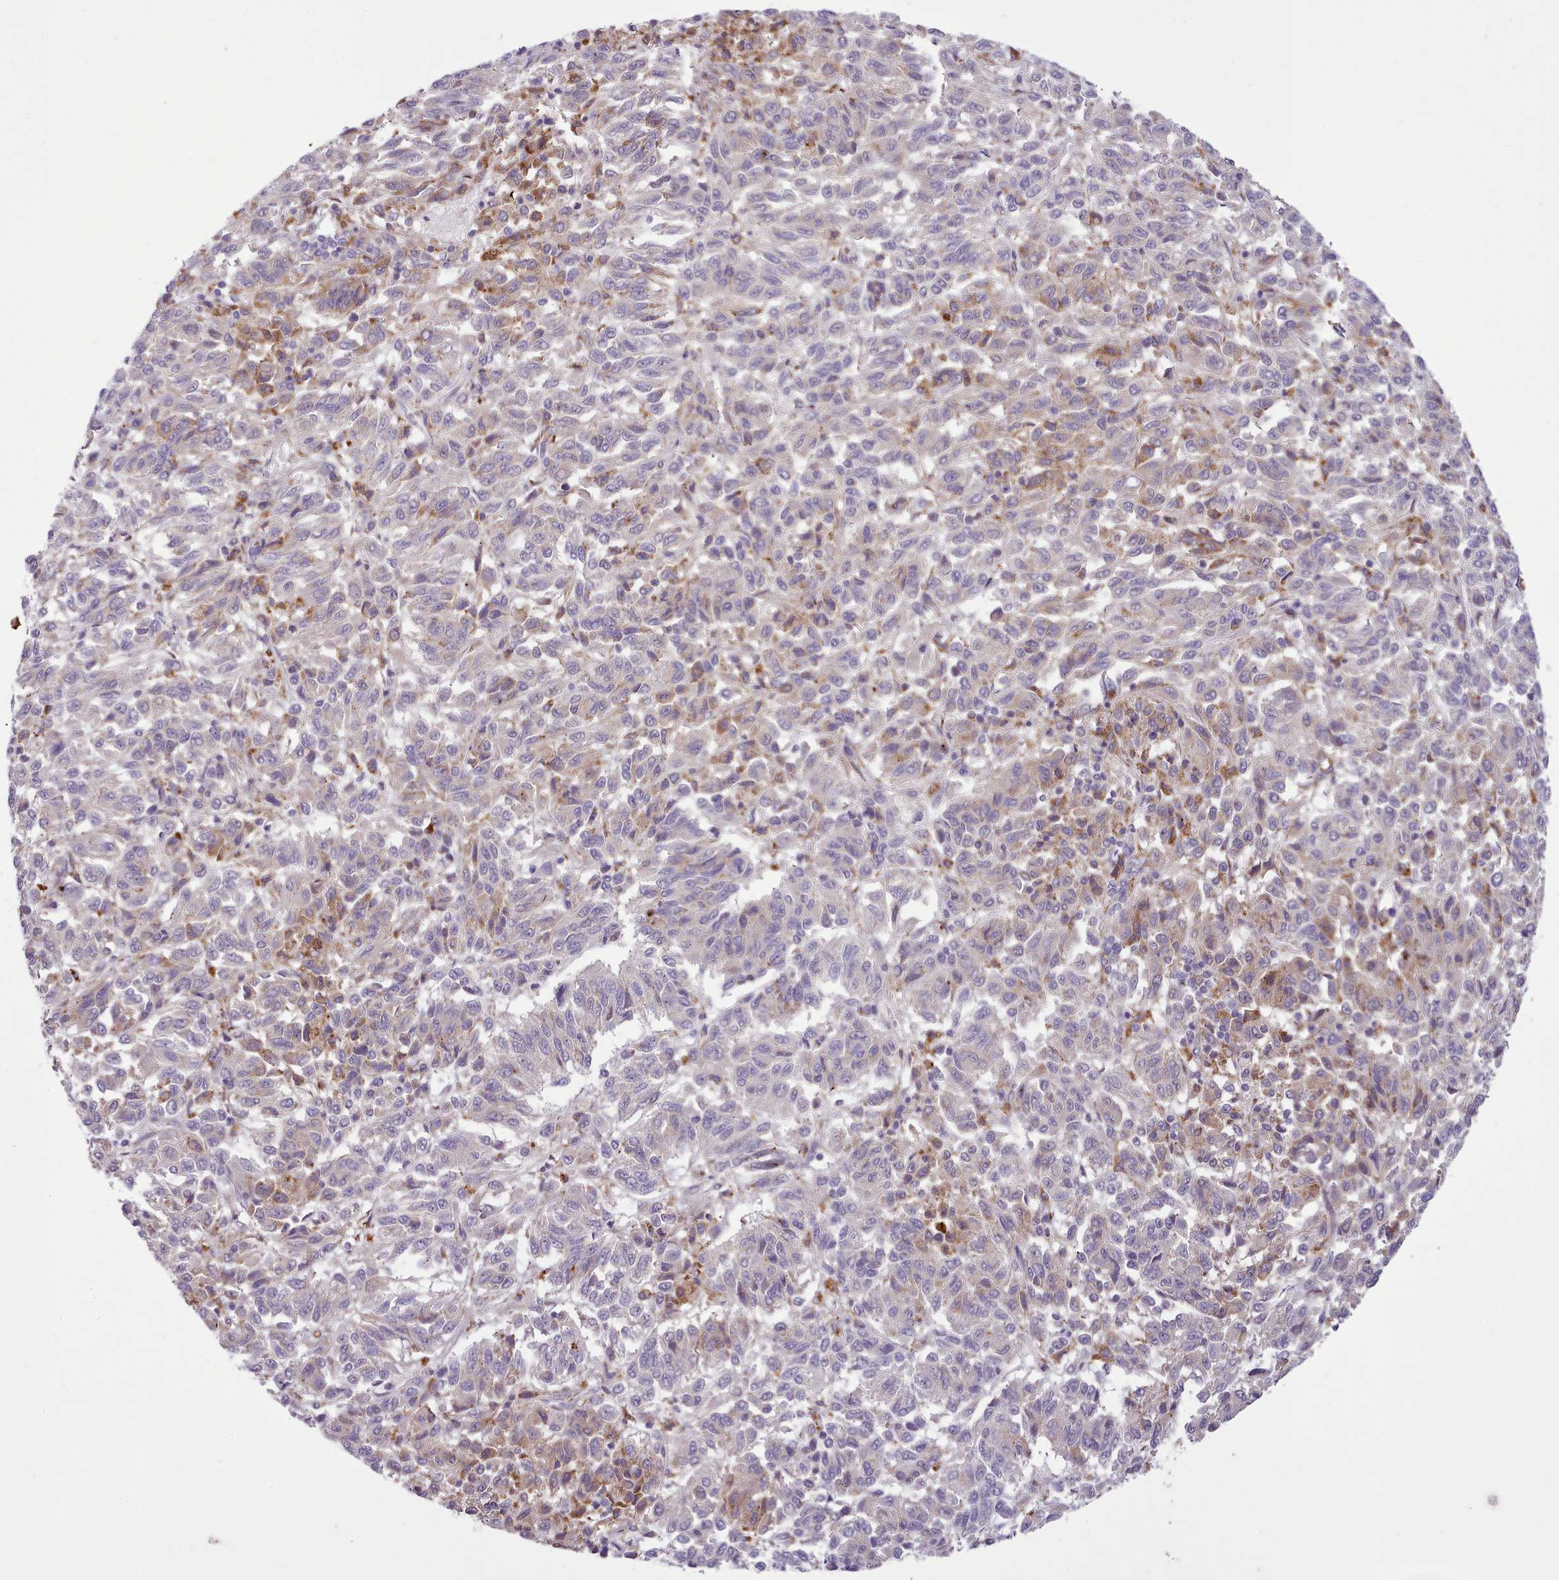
{"staining": {"intensity": "moderate", "quantity": "<25%", "location": "cytoplasmic/membranous"}, "tissue": "melanoma", "cell_type": "Tumor cells", "image_type": "cancer", "snomed": [{"axis": "morphology", "description": "Malignant melanoma, Metastatic site"}, {"axis": "topography", "description": "Lung"}], "caption": "Immunohistochemical staining of melanoma shows moderate cytoplasmic/membranous protein staining in about <25% of tumor cells.", "gene": "FAM83E", "patient": {"sex": "male", "age": 64}}